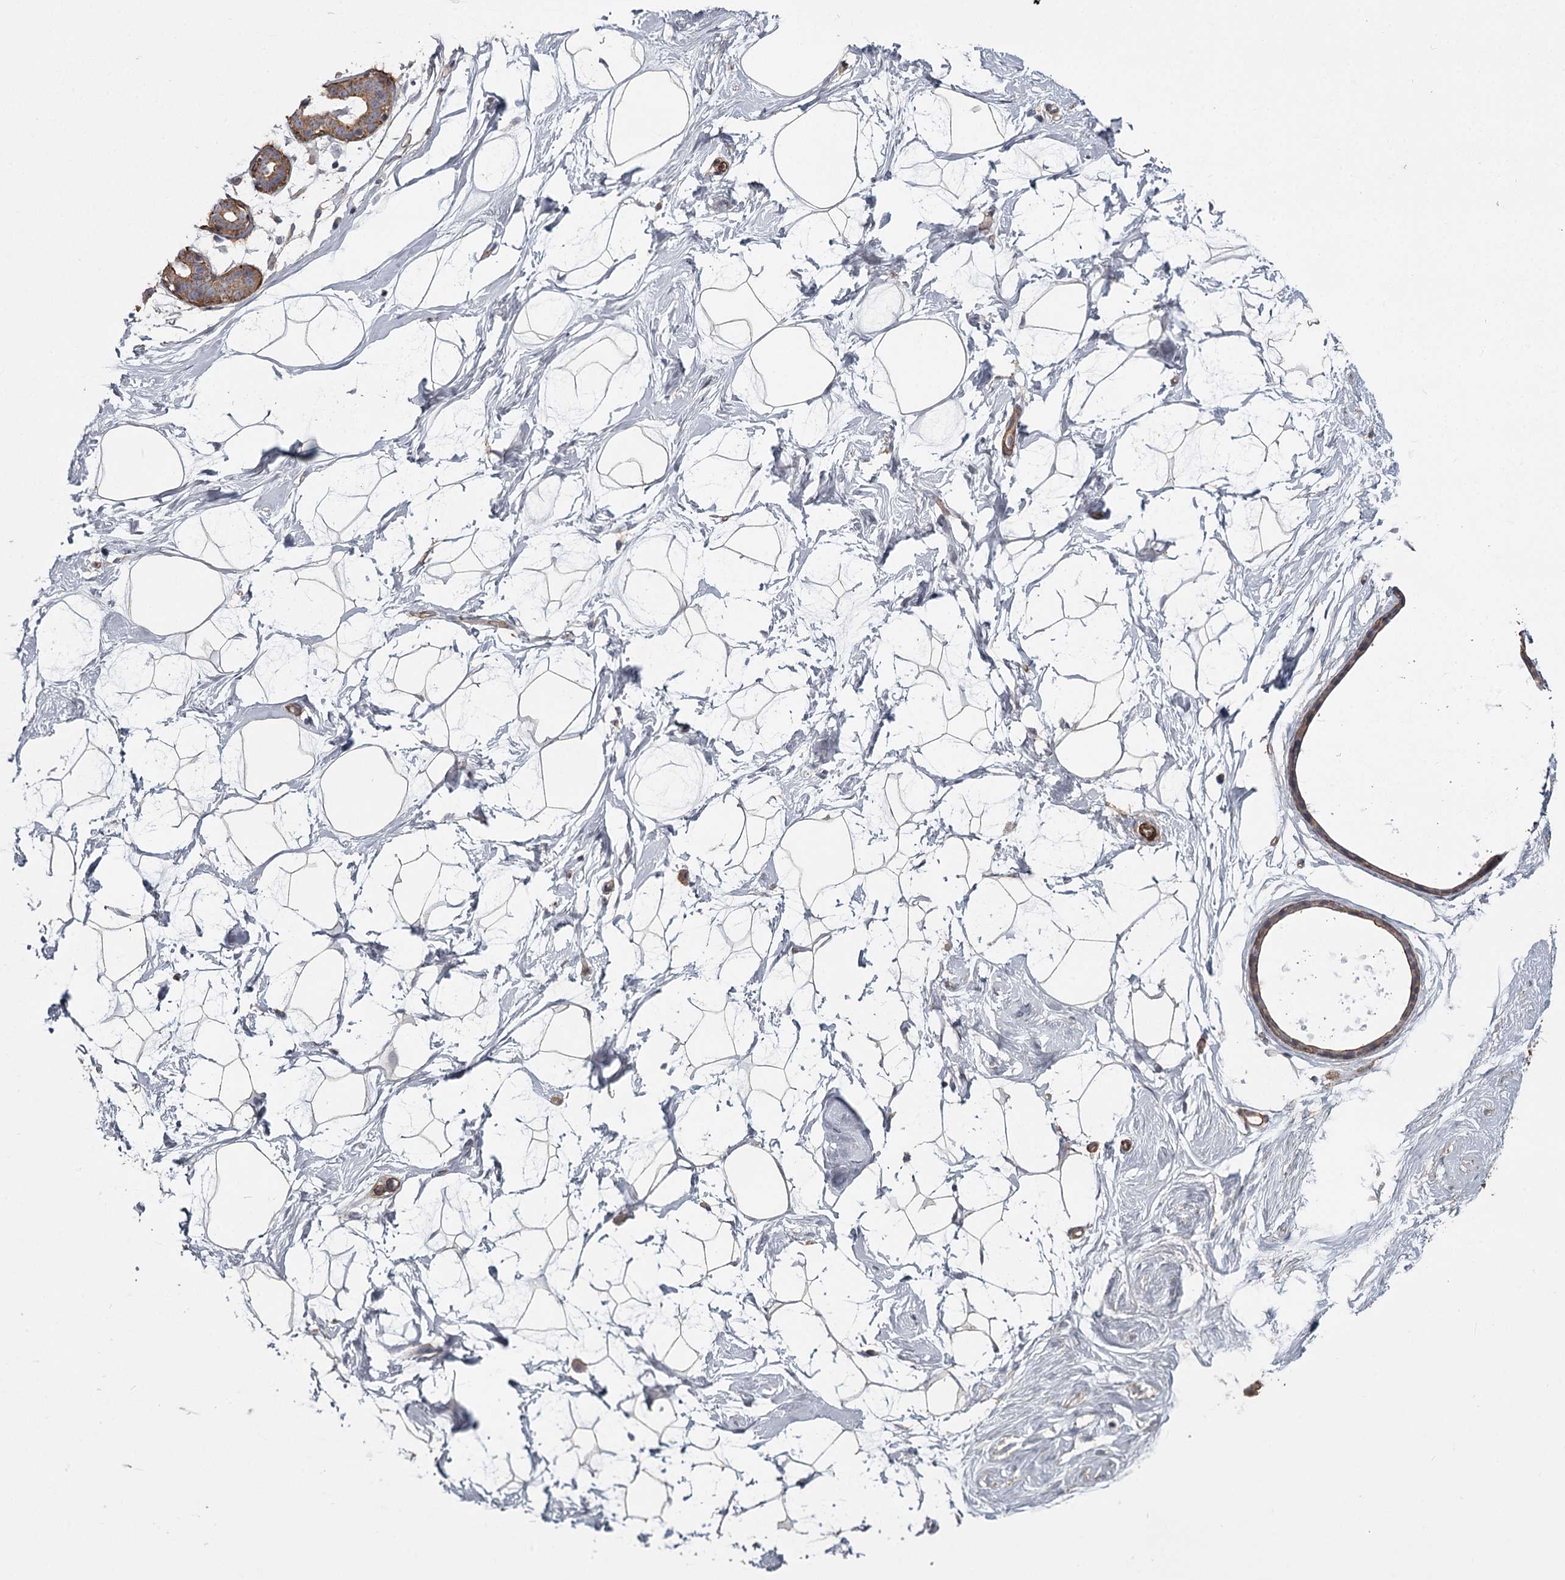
{"staining": {"intensity": "negative", "quantity": "none", "location": "none"}, "tissue": "breast", "cell_type": "Adipocytes", "image_type": "normal", "snomed": [{"axis": "morphology", "description": "Normal tissue, NOS"}, {"axis": "morphology", "description": "Adenoma, NOS"}, {"axis": "topography", "description": "Breast"}], "caption": "The histopathology image exhibits no staining of adipocytes in benign breast.", "gene": "DHRS9", "patient": {"sex": "female", "age": 23}}